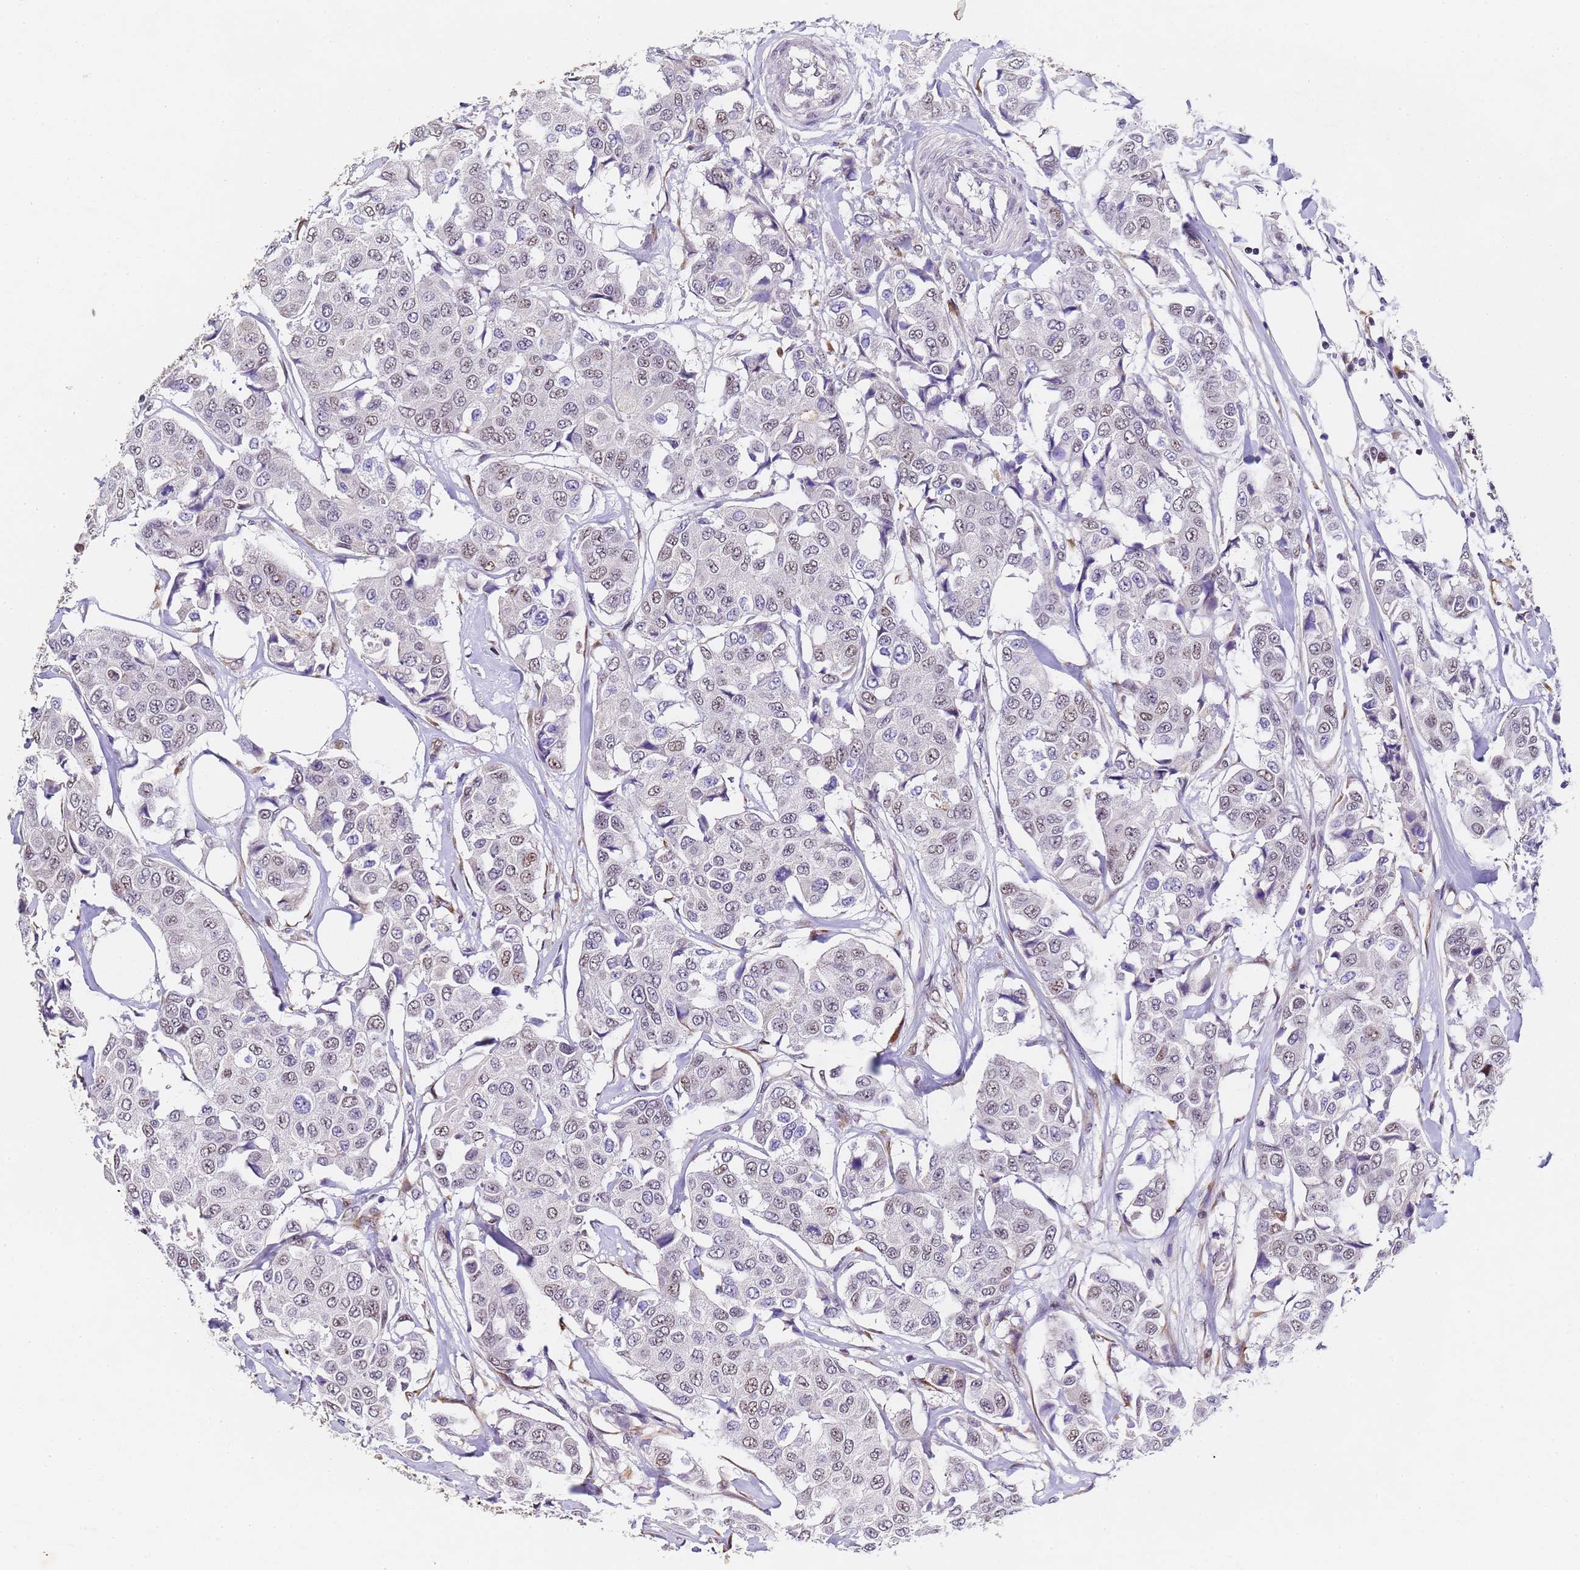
{"staining": {"intensity": "weak", "quantity": "25%-75%", "location": "nuclear"}, "tissue": "breast cancer", "cell_type": "Tumor cells", "image_type": "cancer", "snomed": [{"axis": "morphology", "description": "Duct carcinoma"}, {"axis": "topography", "description": "Breast"}], "caption": "Protein expression analysis of intraductal carcinoma (breast) exhibits weak nuclear staining in approximately 25%-75% of tumor cells.", "gene": "FNBP4", "patient": {"sex": "female", "age": 80}}